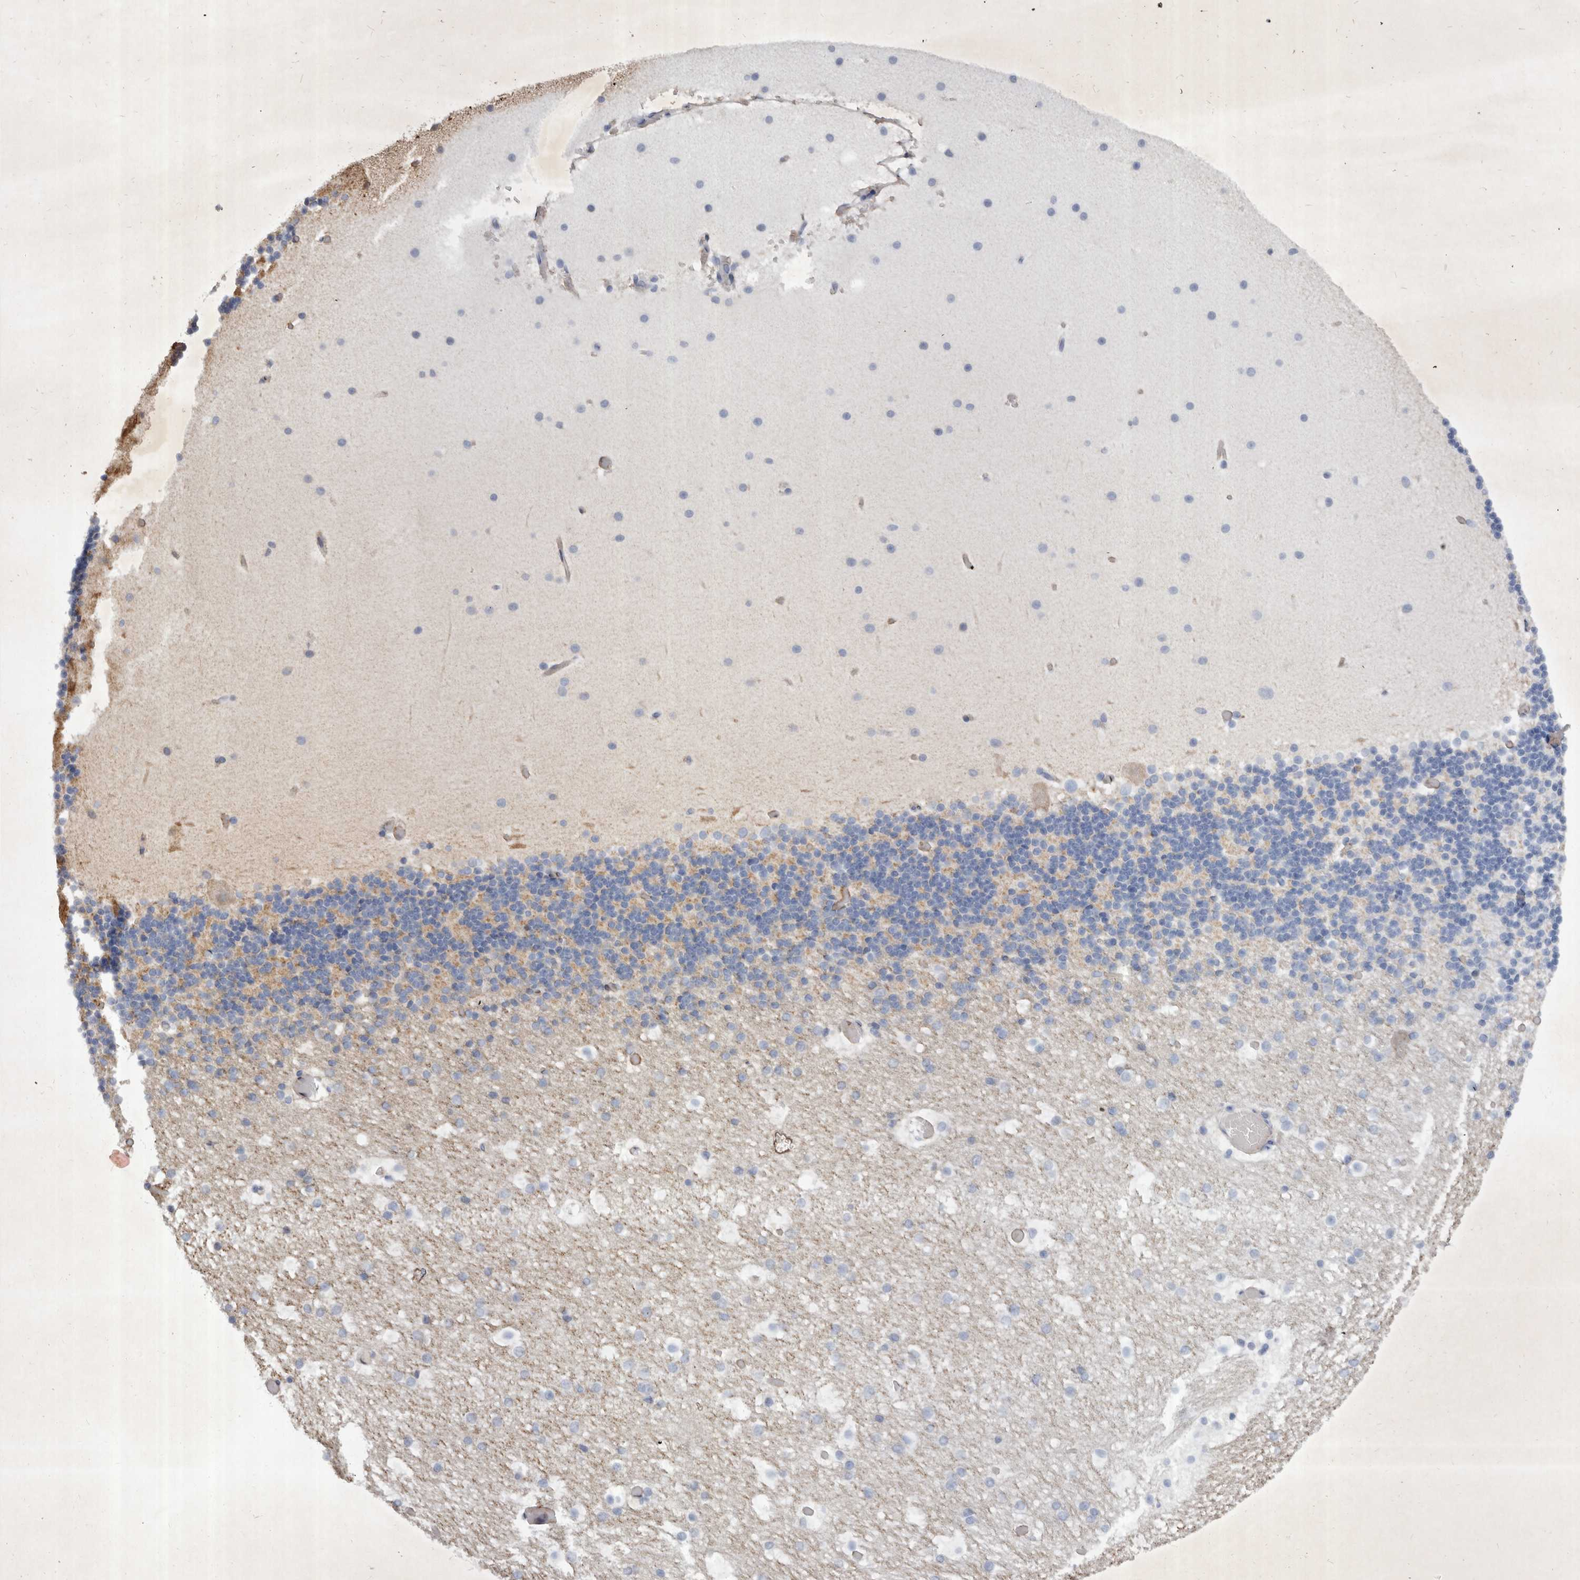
{"staining": {"intensity": "negative", "quantity": "none", "location": "none"}, "tissue": "cerebellum", "cell_type": "Cells in granular layer", "image_type": "normal", "snomed": [{"axis": "morphology", "description": "Normal tissue, NOS"}, {"axis": "topography", "description": "Cerebellum"}], "caption": "Immunohistochemistry (IHC) image of unremarkable cerebellum: cerebellum stained with DAB (3,3'-diaminobenzidine) displays no significant protein positivity in cells in granular layer. (Brightfield microscopy of DAB (3,3'-diaminobenzidine) immunohistochemistry at high magnification).", "gene": "ABL1", "patient": {"sex": "male", "age": 57}}